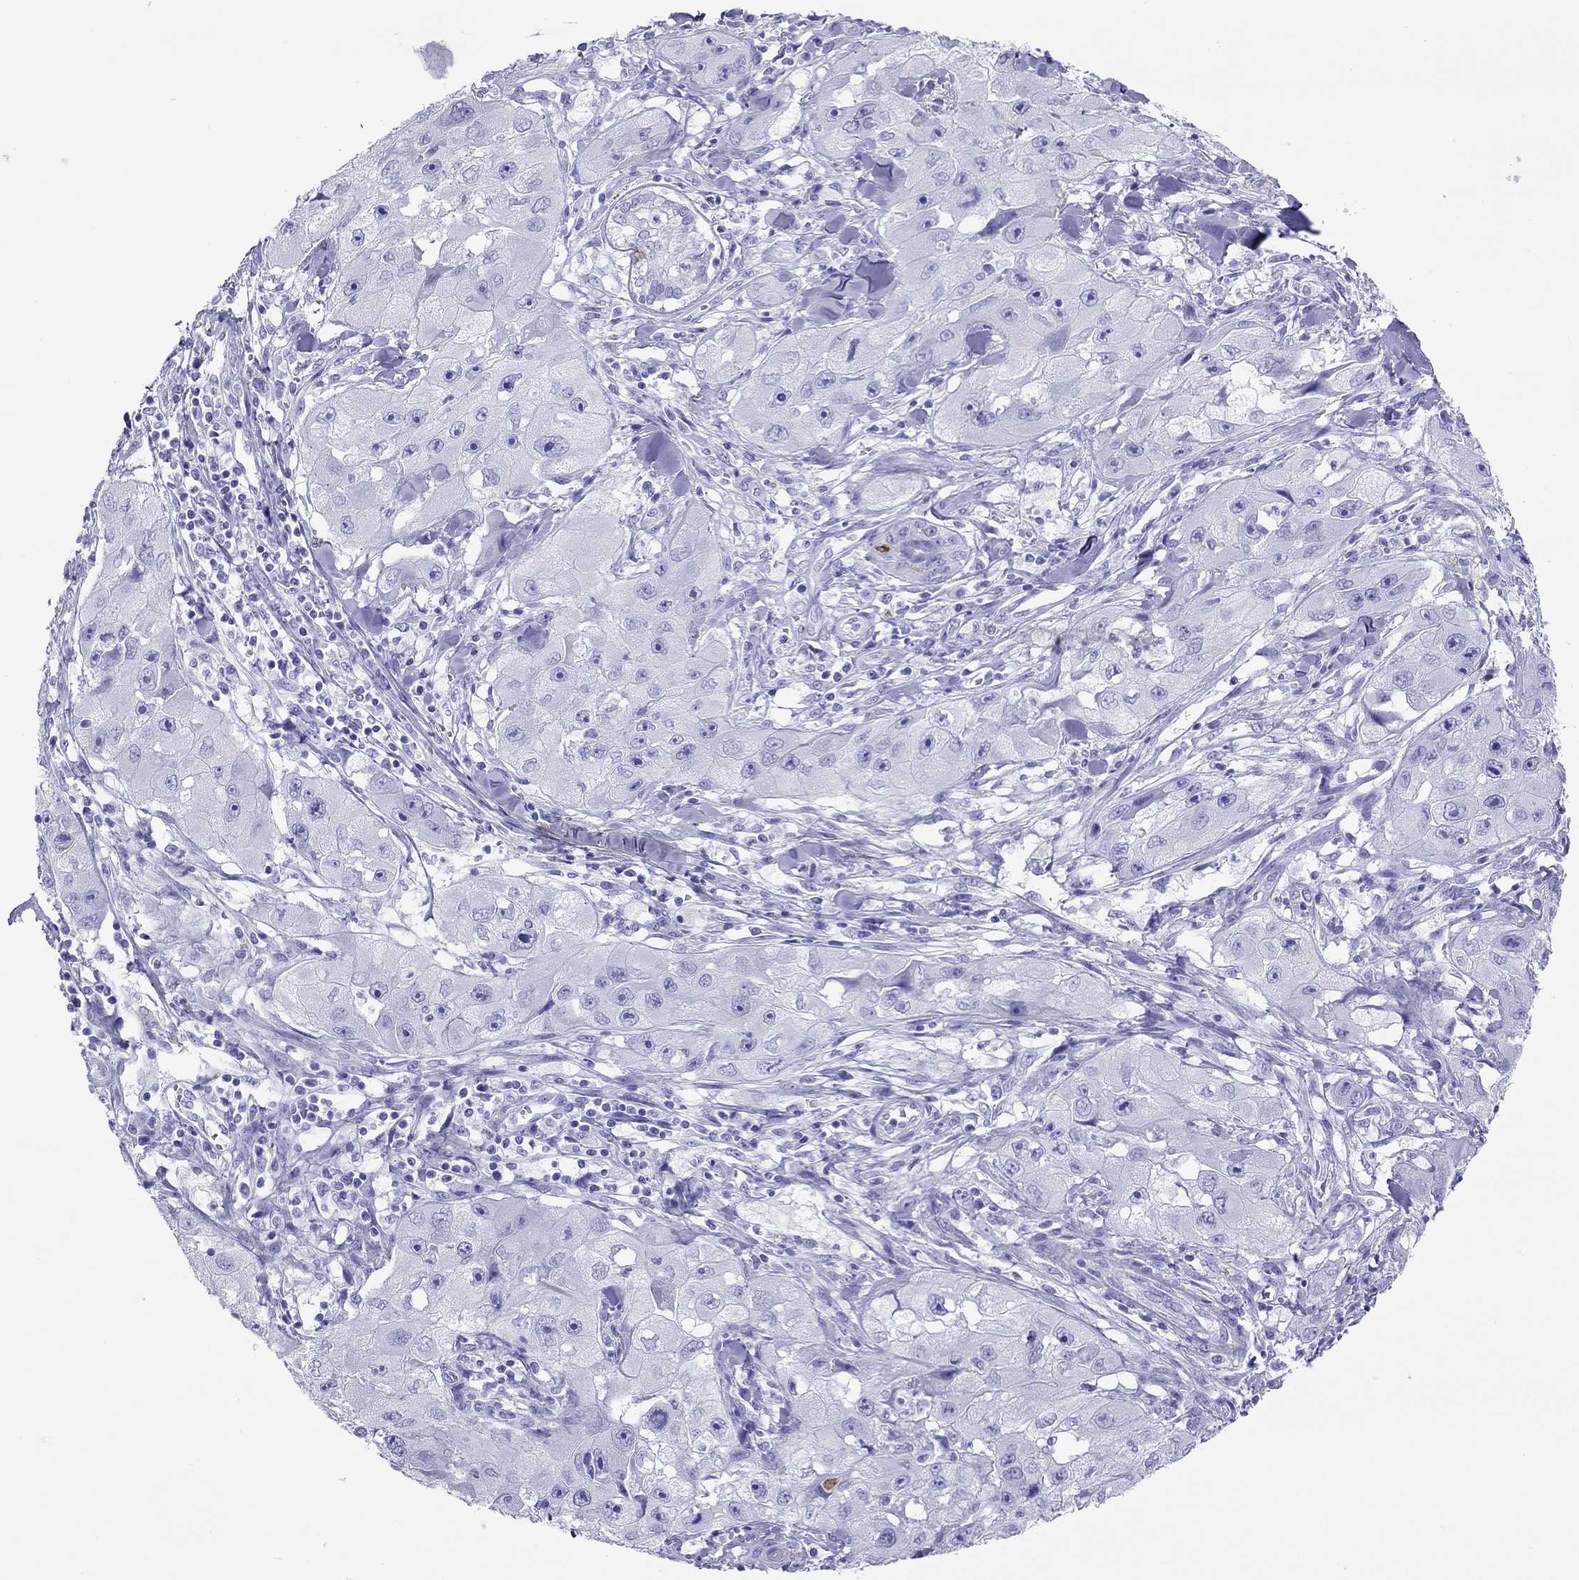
{"staining": {"intensity": "negative", "quantity": "none", "location": "none"}, "tissue": "skin cancer", "cell_type": "Tumor cells", "image_type": "cancer", "snomed": [{"axis": "morphology", "description": "Squamous cell carcinoma, NOS"}, {"axis": "topography", "description": "Skin"}, {"axis": "topography", "description": "Subcutis"}], "caption": "Skin squamous cell carcinoma stained for a protein using IHC reveals no positivity tumor cells.", "gene": "HLA-DQB2", "patient": {"sex": "male", "age": 73}}